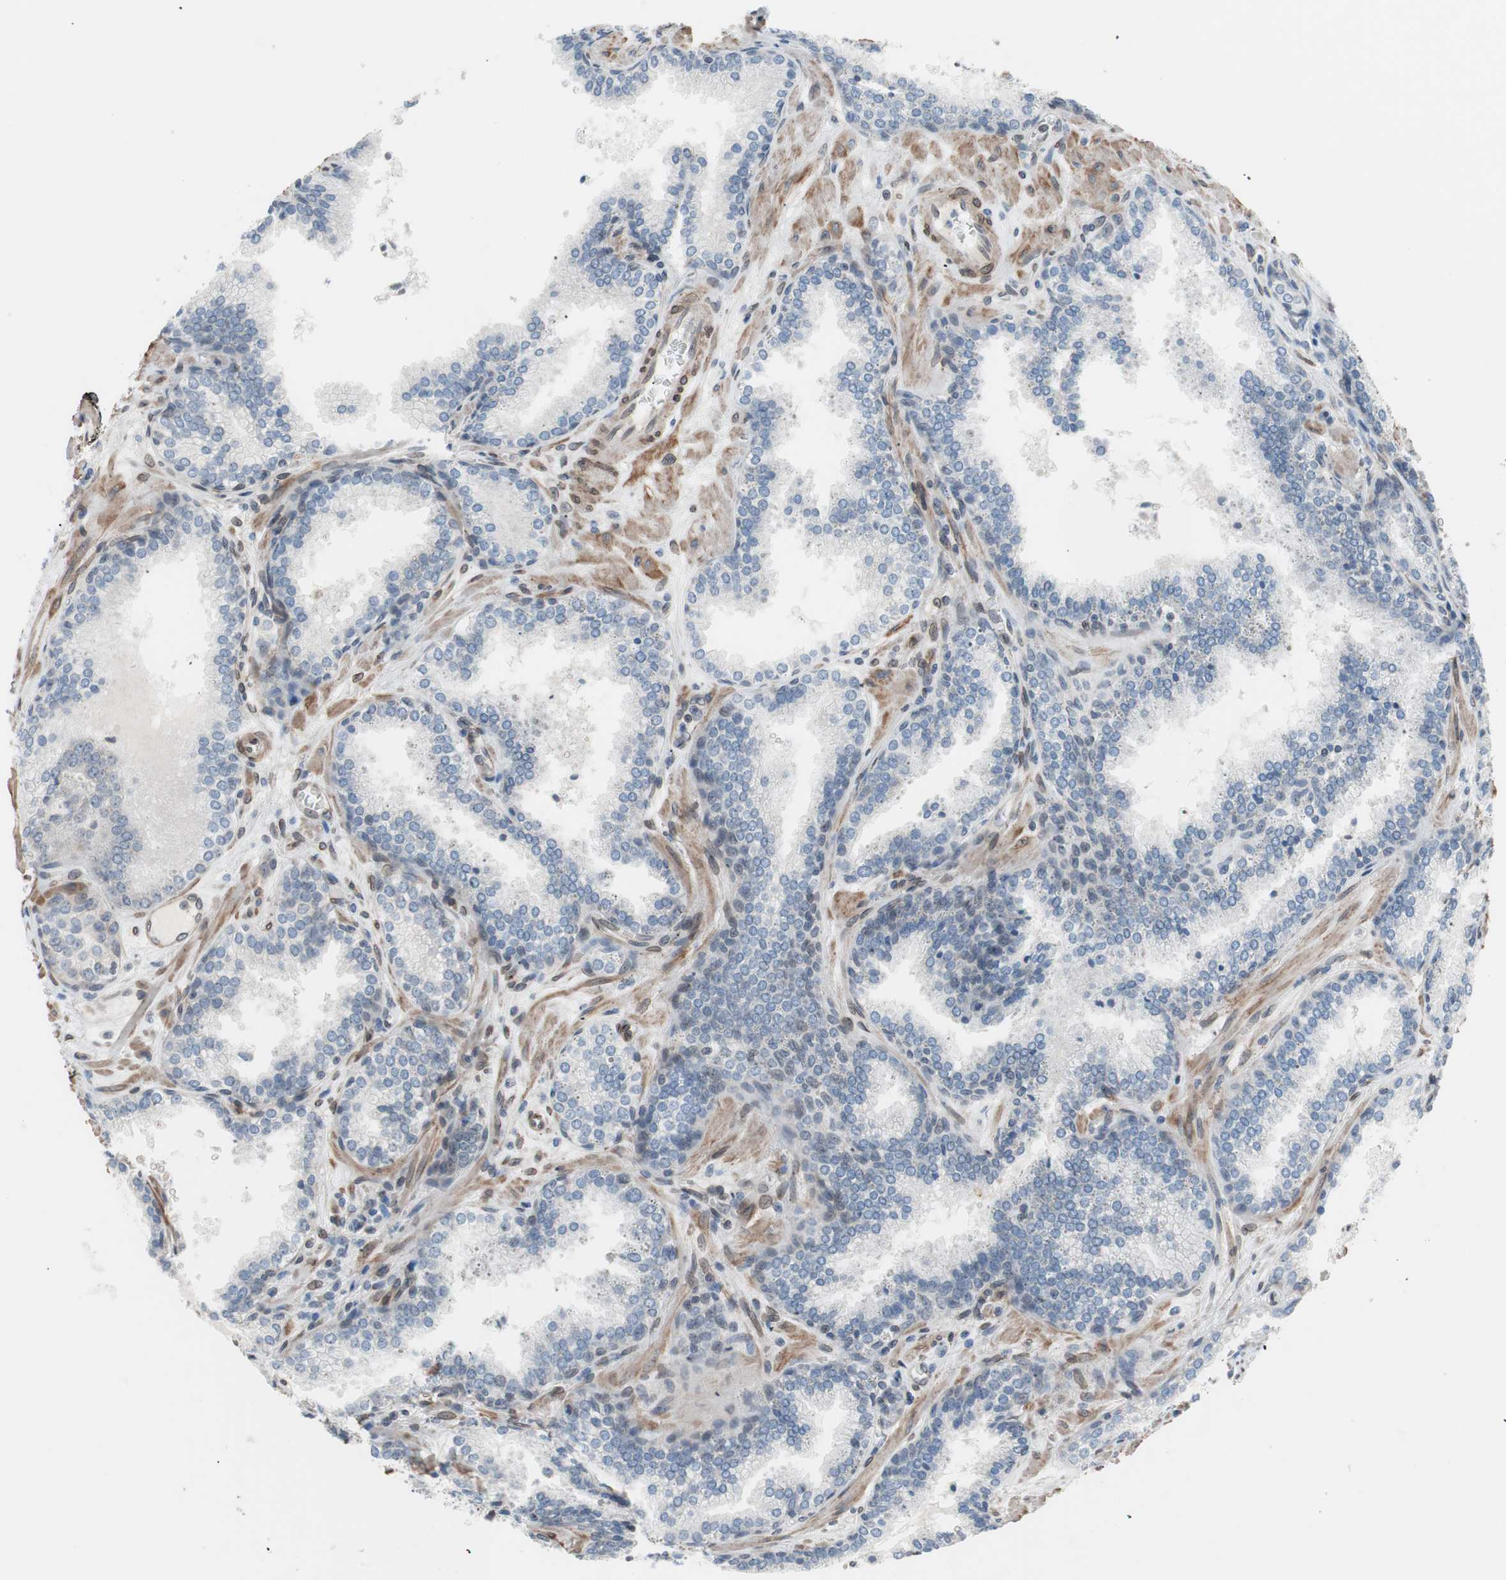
{"staining": {"intensity": "negative", "quantity": "none", "location": "none"}, "tissue": "prostate cancer", "cell_type": "Tumor cells", "image_type": "cancer", "snomed": [{"axis": "morphology", "description": "Adenocarcinoma, Low grade"}, {"axis": "topography", "description": "Prostate"}], "caption": "High power microscopy histopathology image of an immunohistochemistry (IHC) histopathology image of adenocarcinoma (low-grade) (prostate), revealing no significant positivity in tumor cells.", "gene": "ARNT2", "patient": {"sex": "male", "age": 60}}